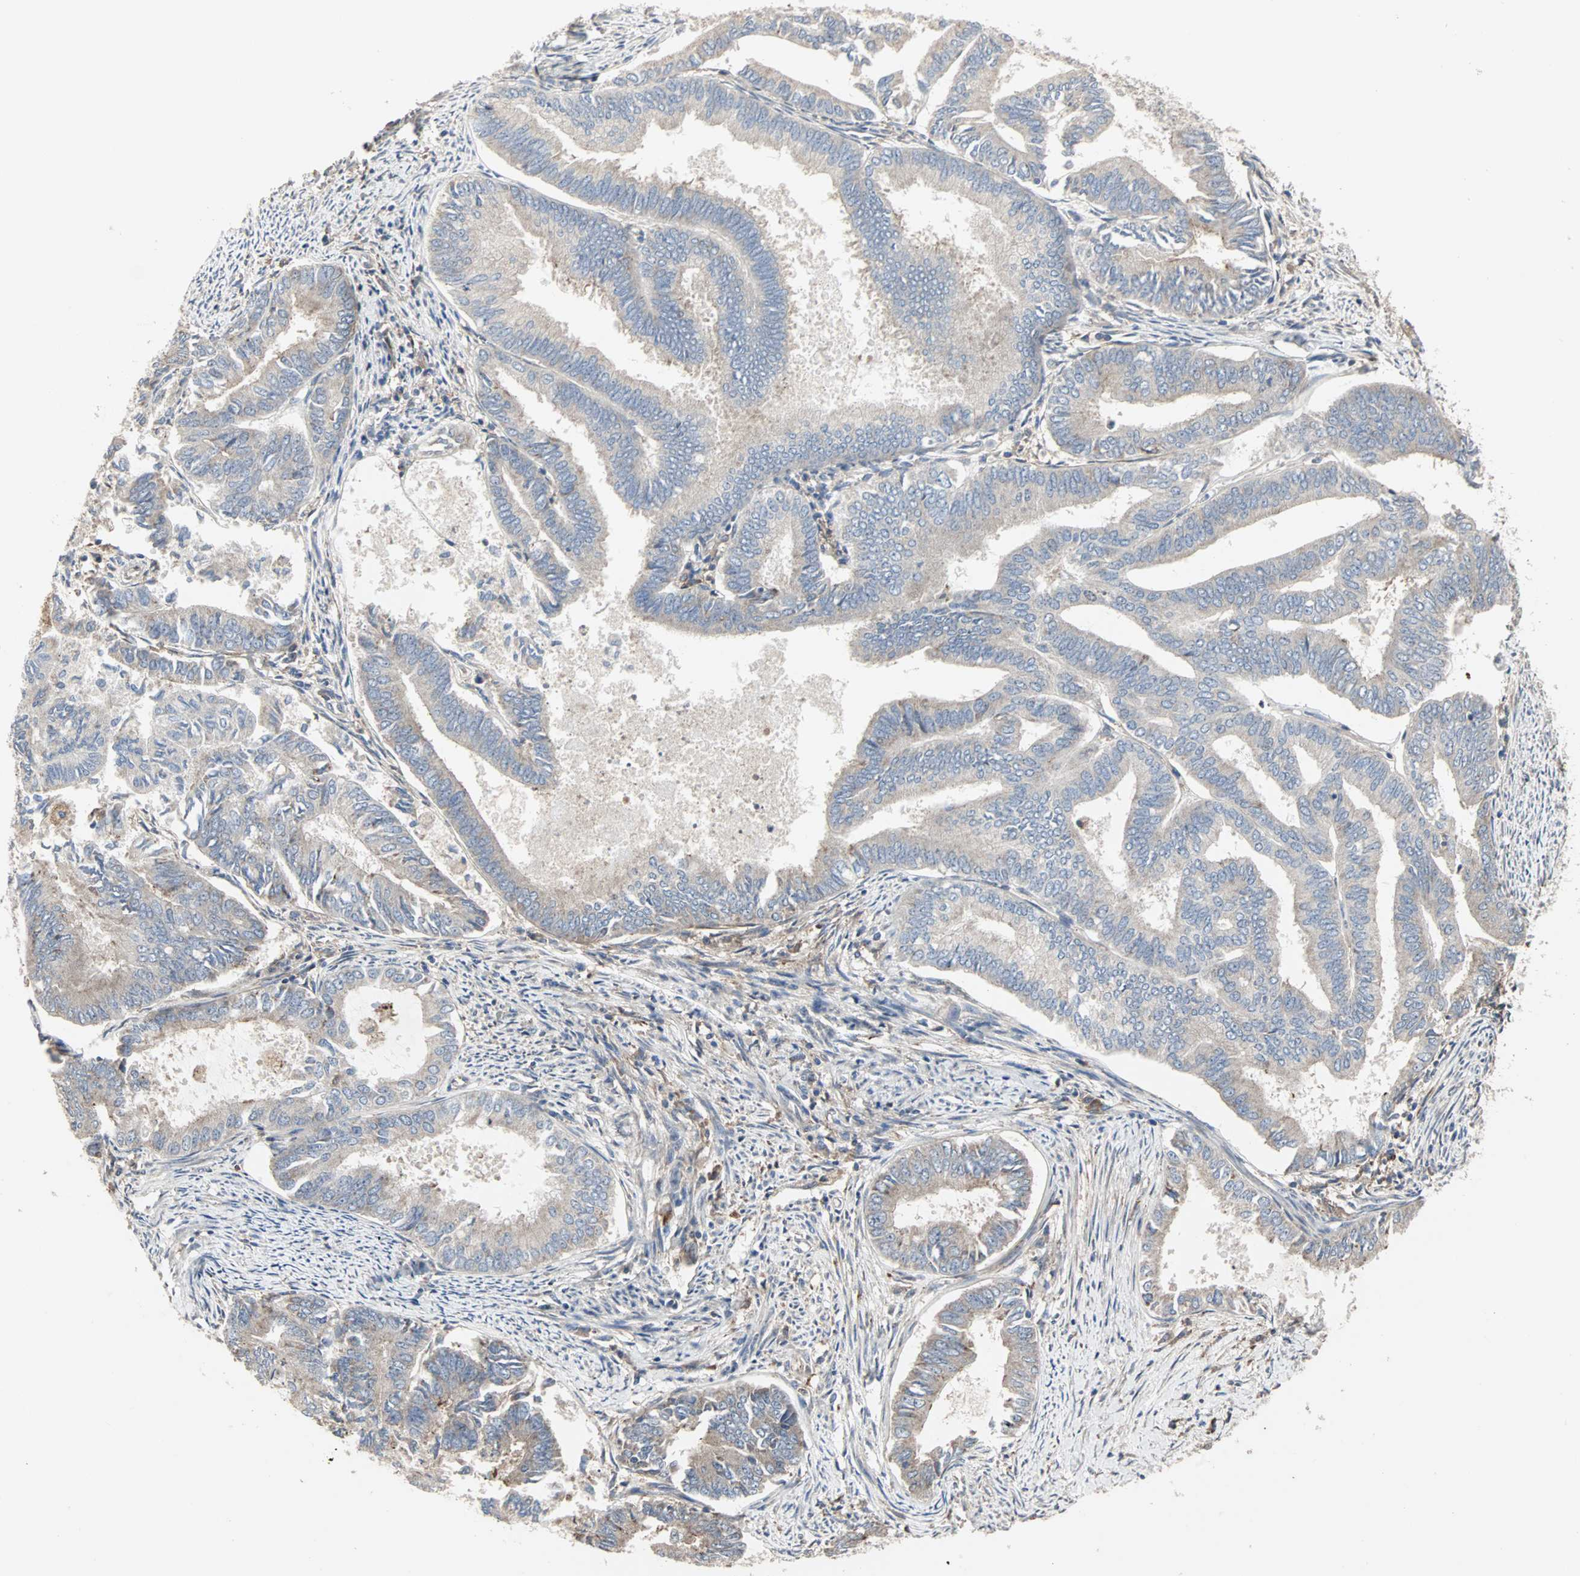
{"staining": {"intensity": "weak", "quantity": ">75%", "location": "cytoplasmic/membranous"}, "tissue": "endometrial cancer", "cell_type": "Tumor cells", "image_type": "cancer", "snomed": [{"axis": "morphology", "description": "Adenocarcinoma, NOS"}, {"axis": "topography", "description": "Endometrium"}], "caption": "The micrograph displays staining of endometrial cancer (adenocarcinoma), revealing weak cytoplasmic/membranous protein expression (brown color) within tumor cells.", "gene": "GNAI2", "patient": {"sex": "female", "age": 86}}